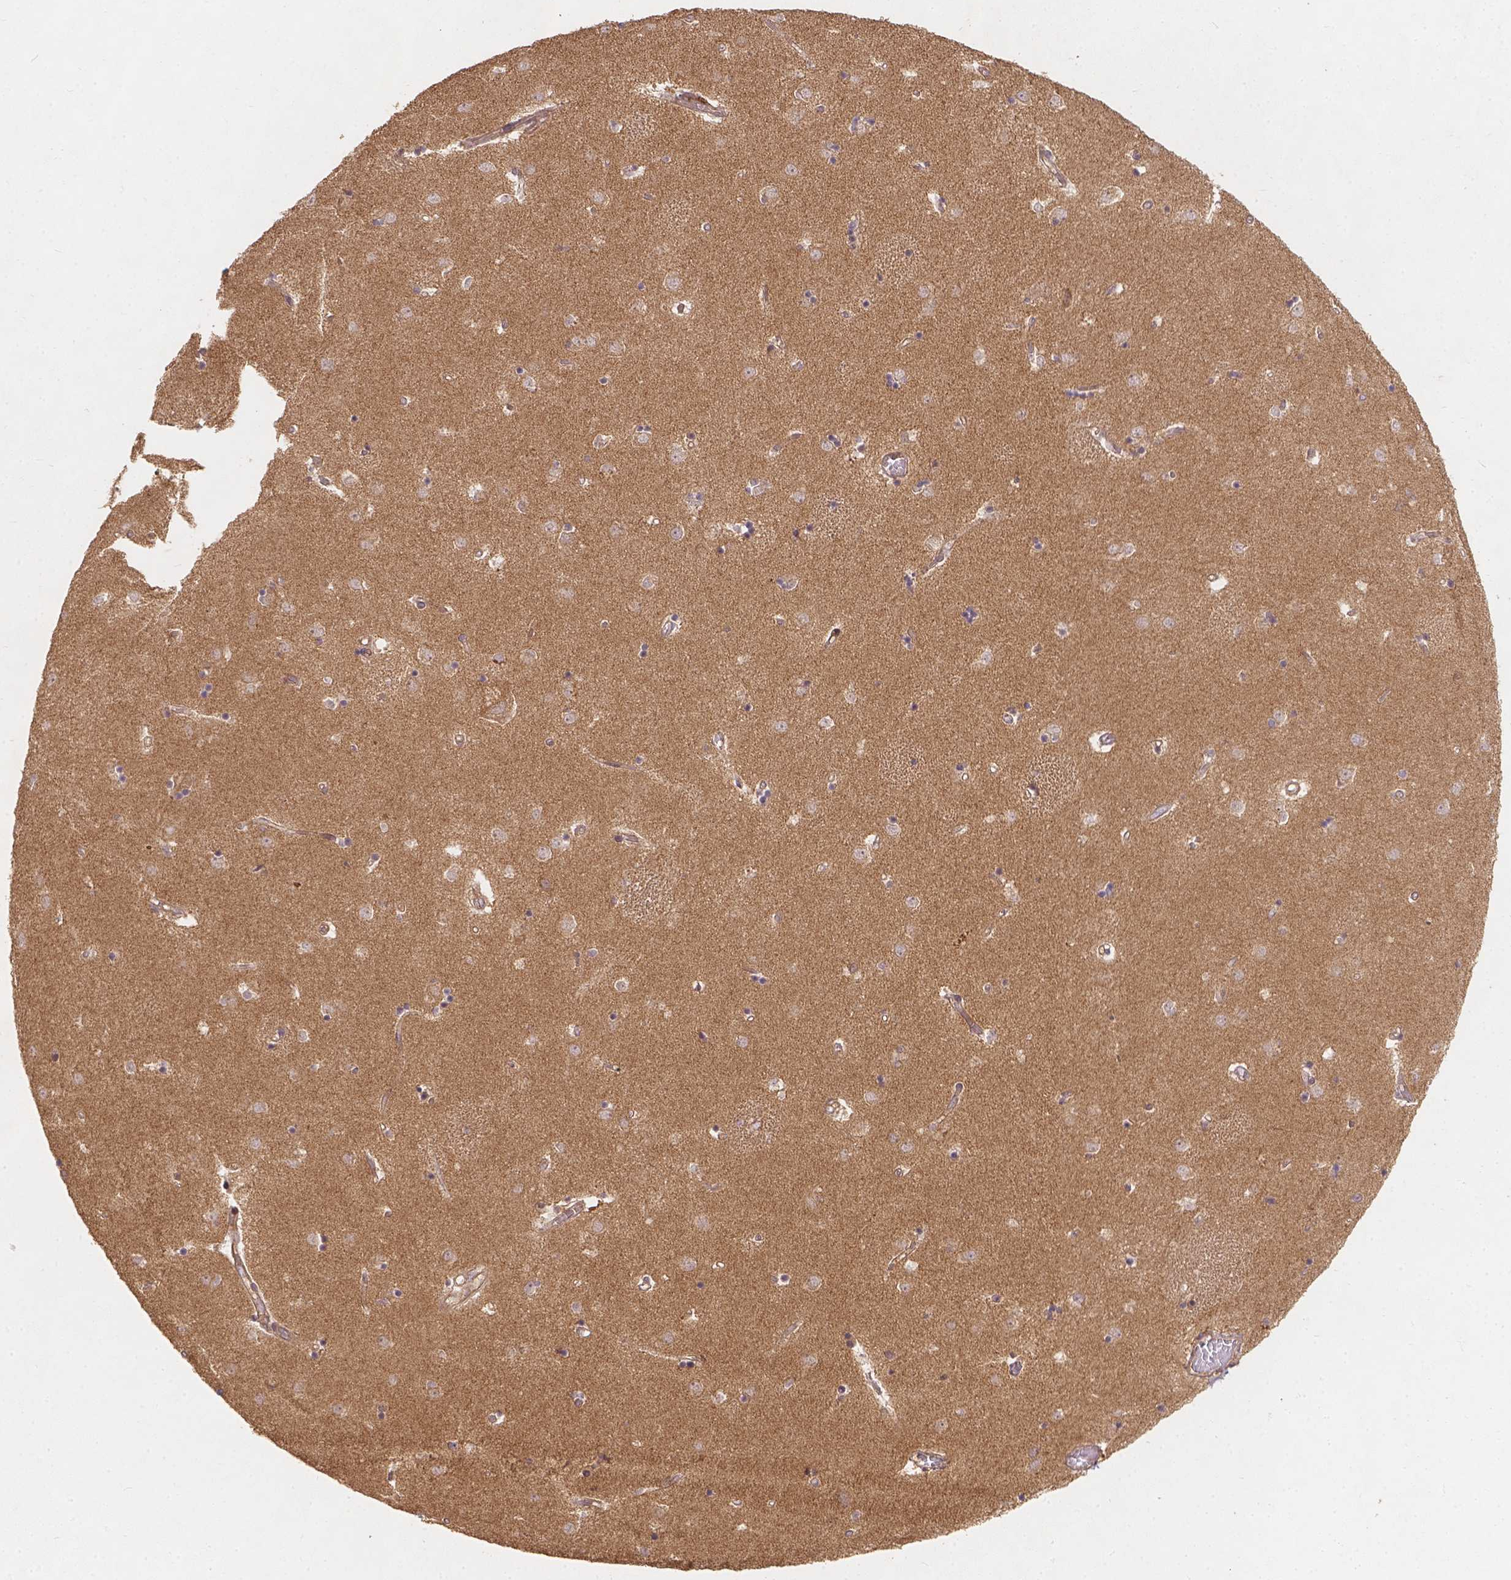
{"staining": {"intensity": "weak", "quantity": "25%-75%", "location": "cytoplasmic/membranous"}, "tissue": "caudate", "cell_type": "Glial cells", "image_type": "normal", "snomed": [{"axis": "morphology", "description": "Normal tissue, NOS"}, {"axis": "topography", "description": "Lateral ventricle wall"}], "caption": "Protein expression analysis of benign human caudate reveals weak cytoplasmic/membranous expression in about 25%-75% of glial cells. (DAB (3,3'-diaminobenzidine) IHC, brown staining for protein, blue staining for nuclei).", "gene": "XPR1", "patient": {"sex": "male", "age": 54}}